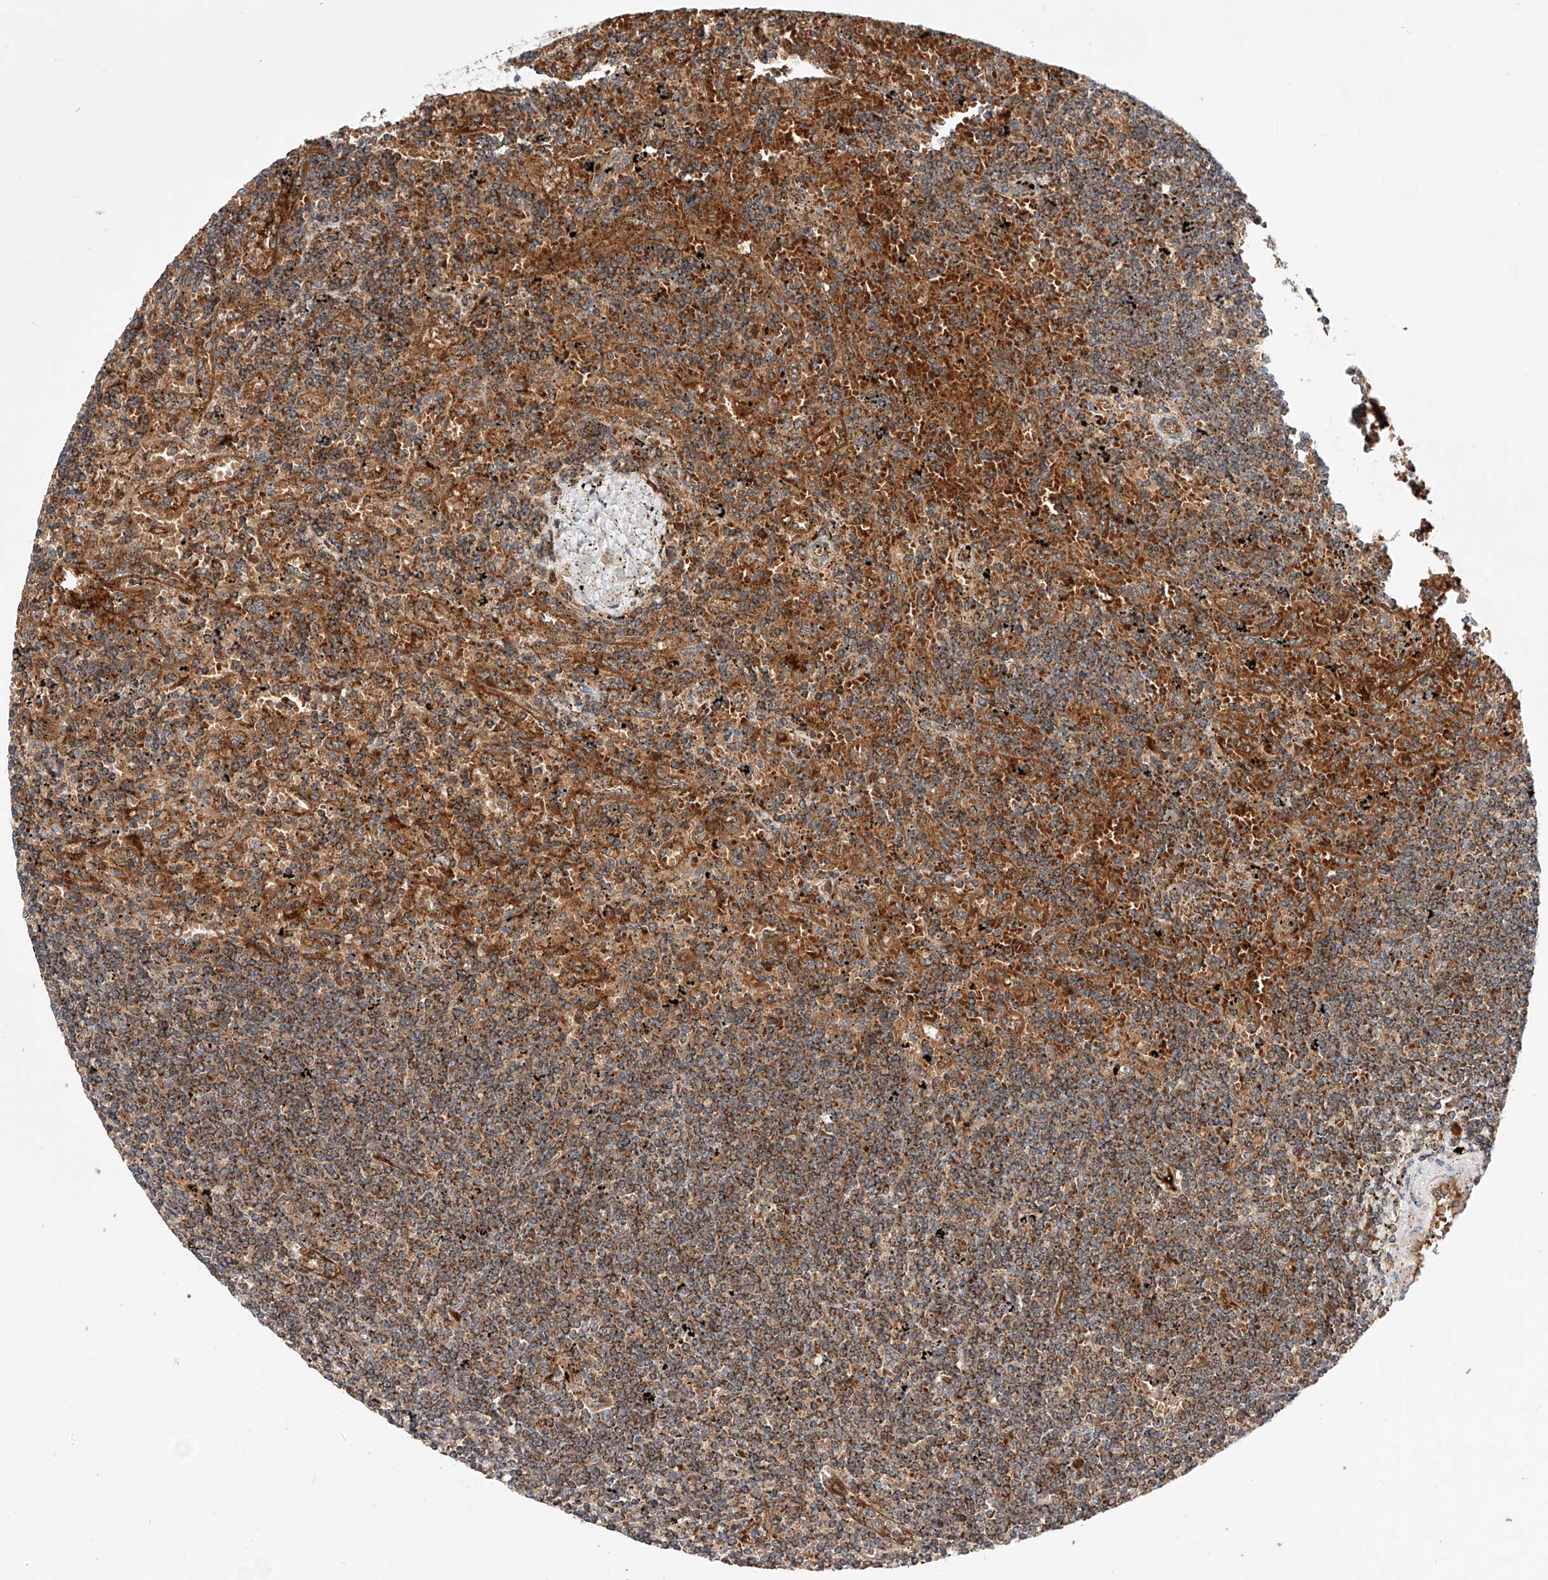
{"staining": {"intensity": "moderate", "quantity": ">75%", "location": "cytoplasmic/membranous"}, "tissue": "lymphoma", "cell_type": "Tumor cells", "image_type": "cancer", "snomed": [{"axis": "morphology", "description": "Malignant lymphoma, non-Hodgkin's type, Low grade"}, {"axis": "topography", "description": "Spleen"}], "caption": "Protein expression analysis of lymphoma reveals moderate cytoplasmic/membranous positivity in approximately >75% of tumor cells. (Stains: DAB (3,3'-diaminobenzidine) in brown, nuclei in blue, Microscopy: brightfield microscopy at high magnification).", "gene": "NR1D1", "patient": {"sex": "male", "age": 76}}